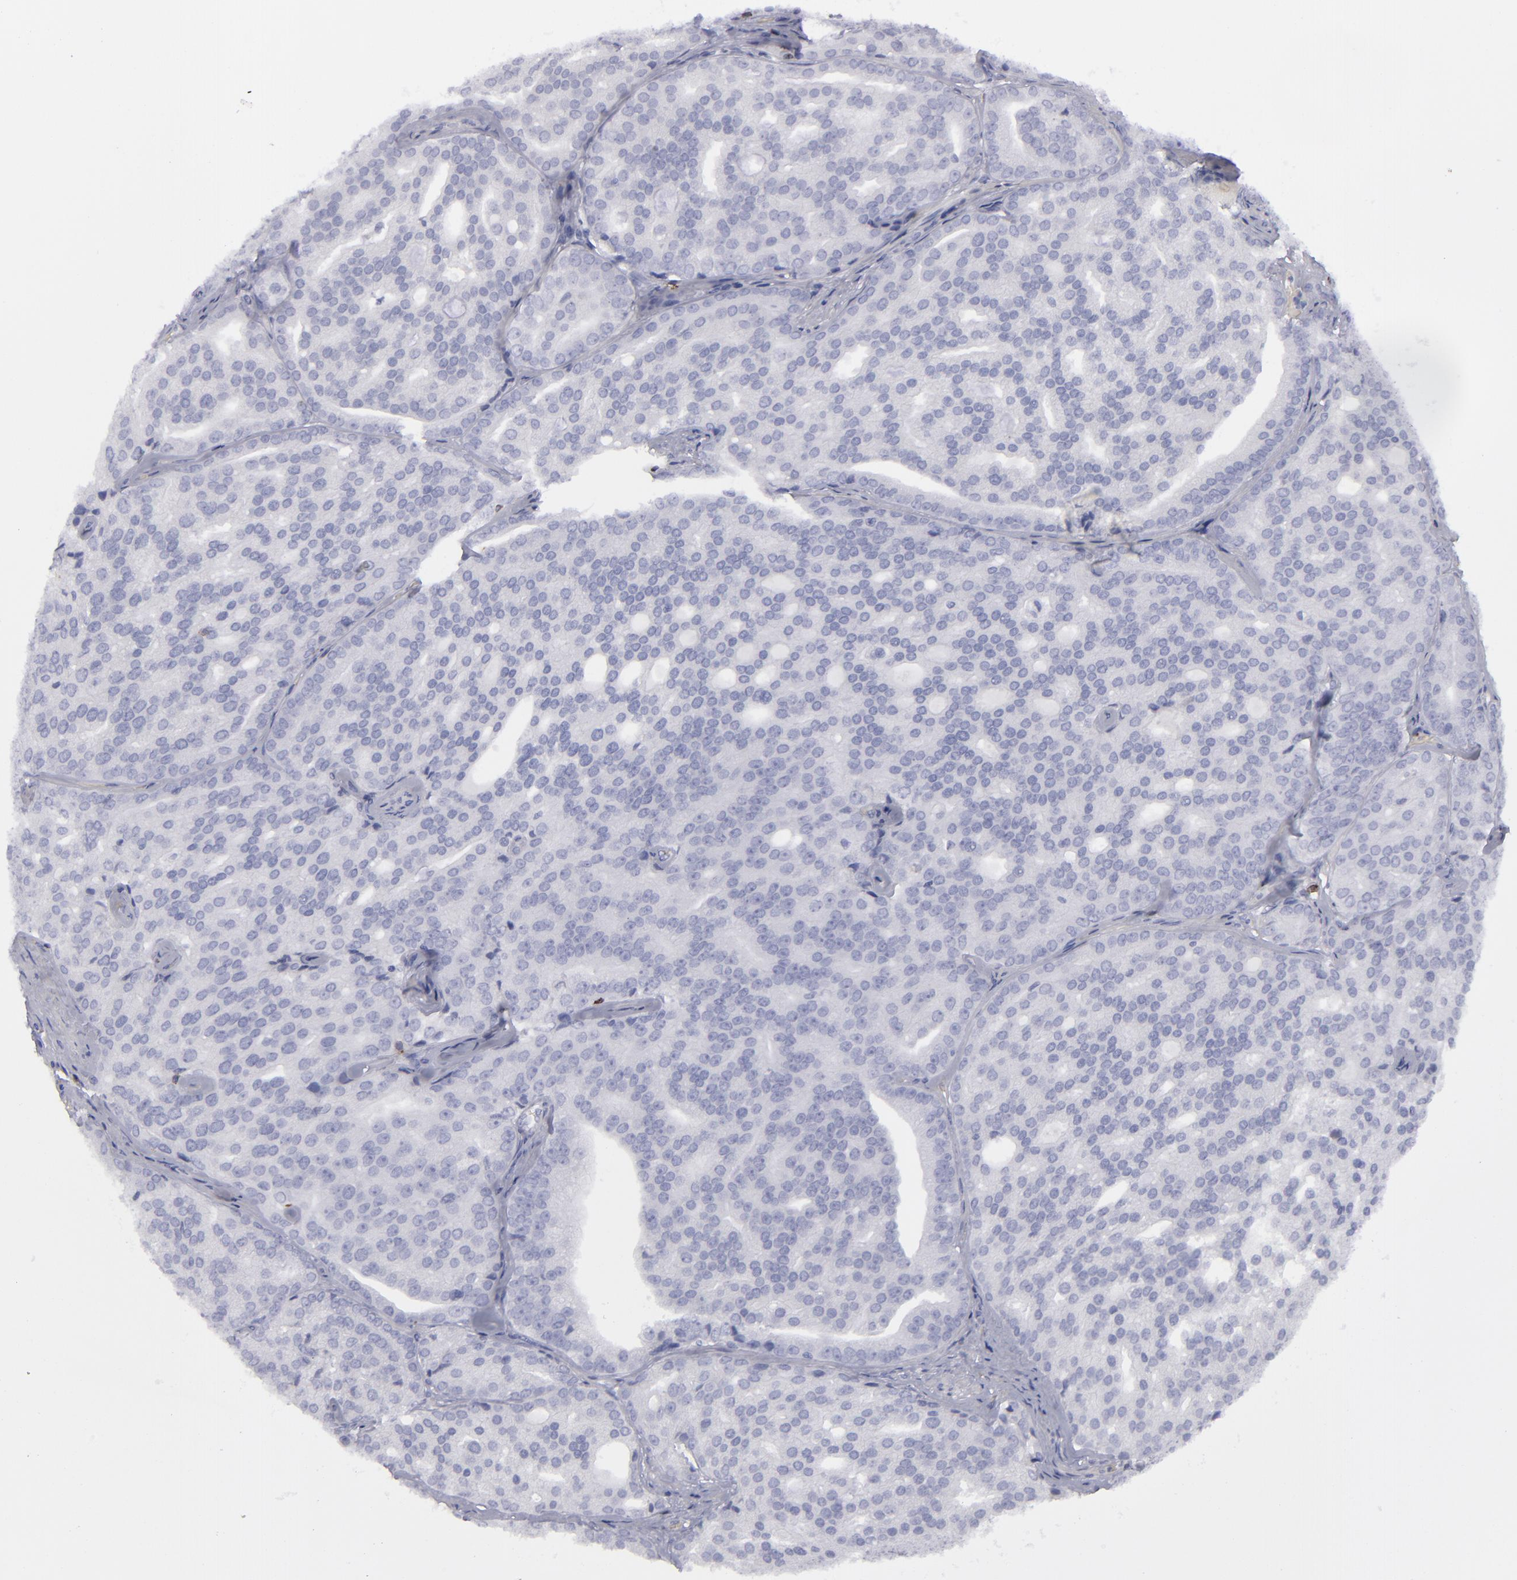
{"staining": {"intensity": "negative", "quantity": "none", "location": "none"}, "tissue": "prostate cancer", "cell_type": "Tumor cells", "image_type": "cancer", "snomed": [{"axis": "morphology", "description": "Adenocarcinoma, High grade"}, {"axis": "topography", "description": "Prostate"}], "caption": "Immunohistochemical staining of human prostate adenocarcinoma (high-grade) displays no significant positivity in tumor cells.", "gene": "CD27", "patient": {"sex": "male", "age": 64}}